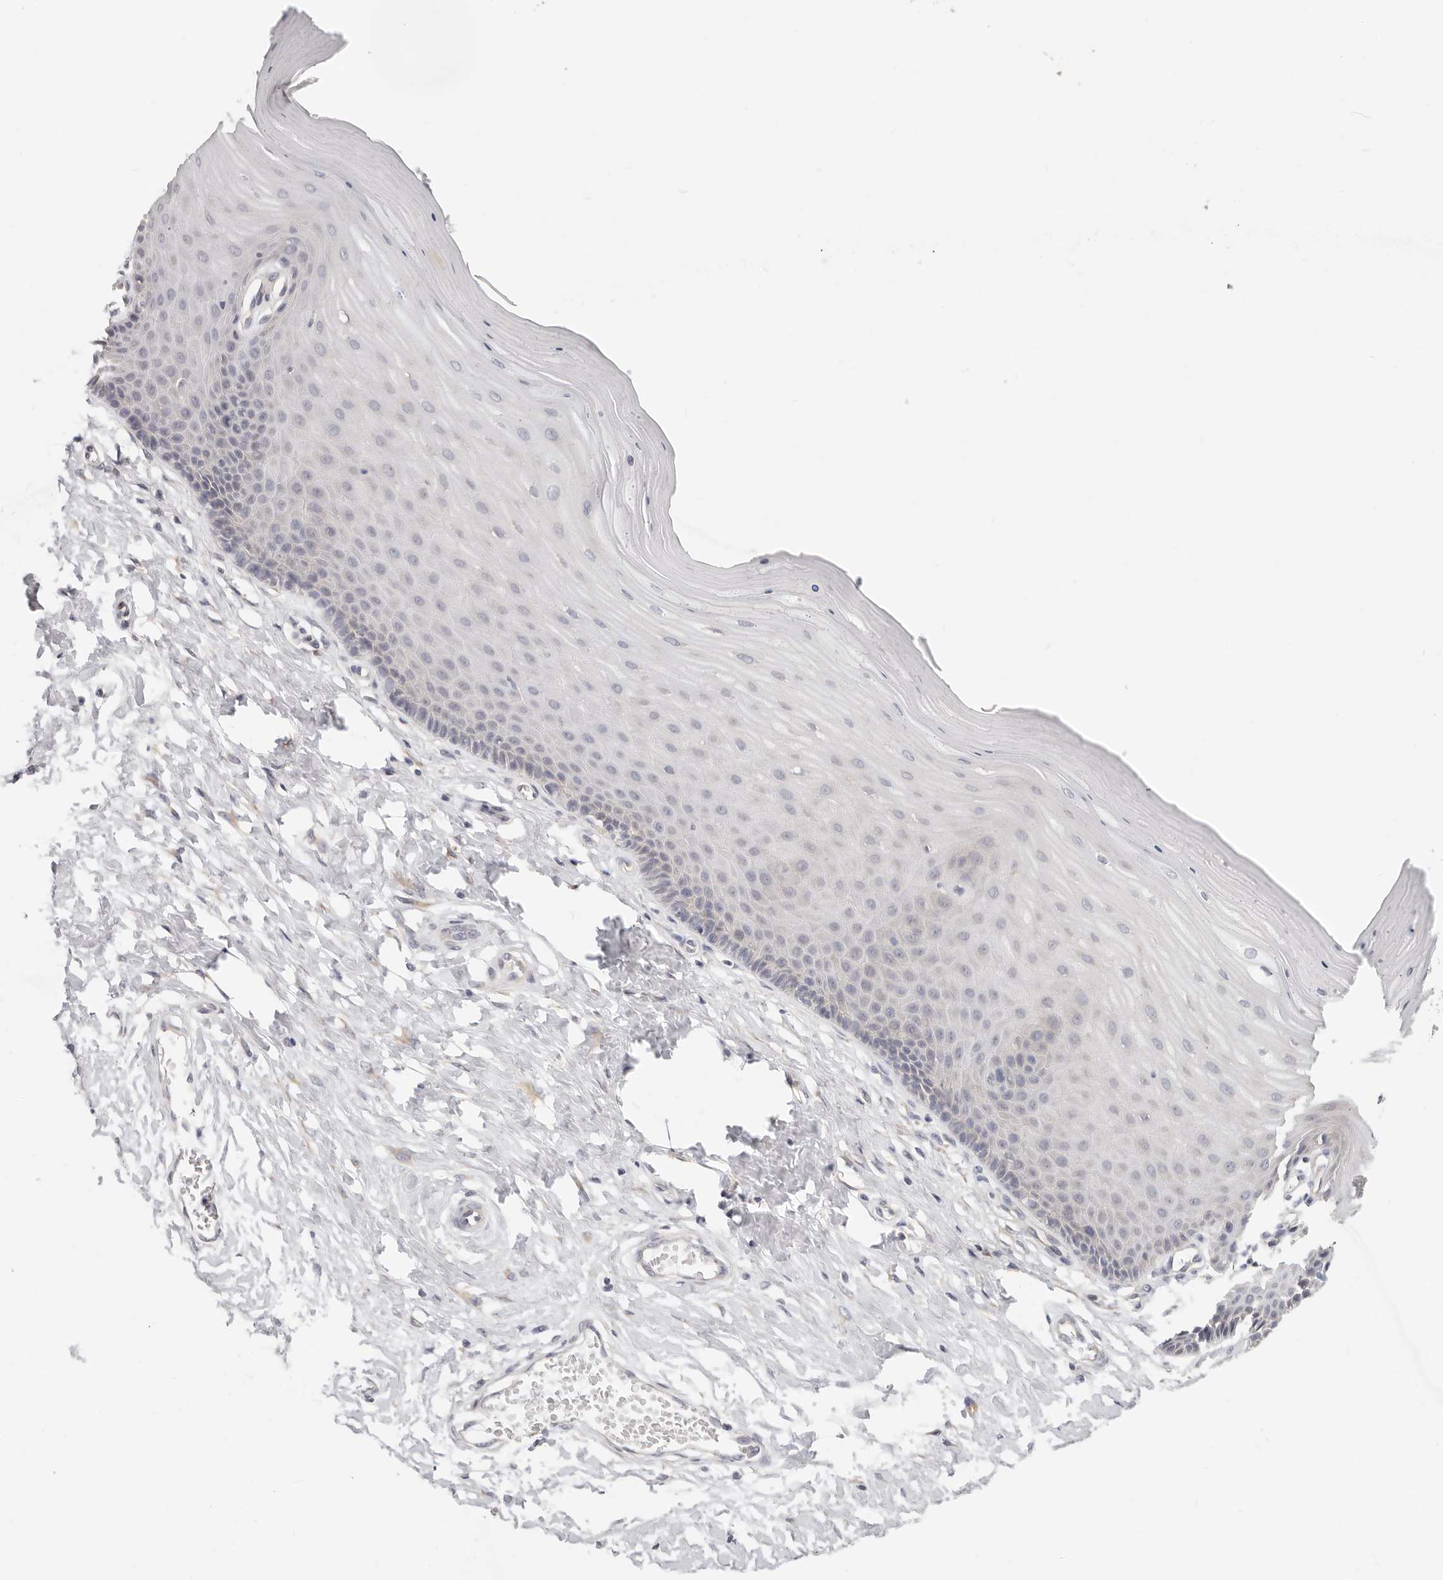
{"staining": {"intensity": "weak", "quantity": "<25%", "location": "cytoplasmic/membranous"}, "tissue": "cervix", "cell_type": "Glandular cells", "image_type": "normal", "snomed": [{"axis": "morphology", "description": "Normal tissue, NOS"}, {"axis": "topography", "description": "Cervix"}], "caption": "High power microscopy histopathology image of an immunohistochemistry micrograph of unremarkable cervix, revealing no significant staining in glandular cells. (Stains: DAB IHC with hematoxylin counter stain, Microscopy: brightfield microscopy at high magnification).", "gene": "AFDN", "patient": {"sex": "female", "age": 55}}